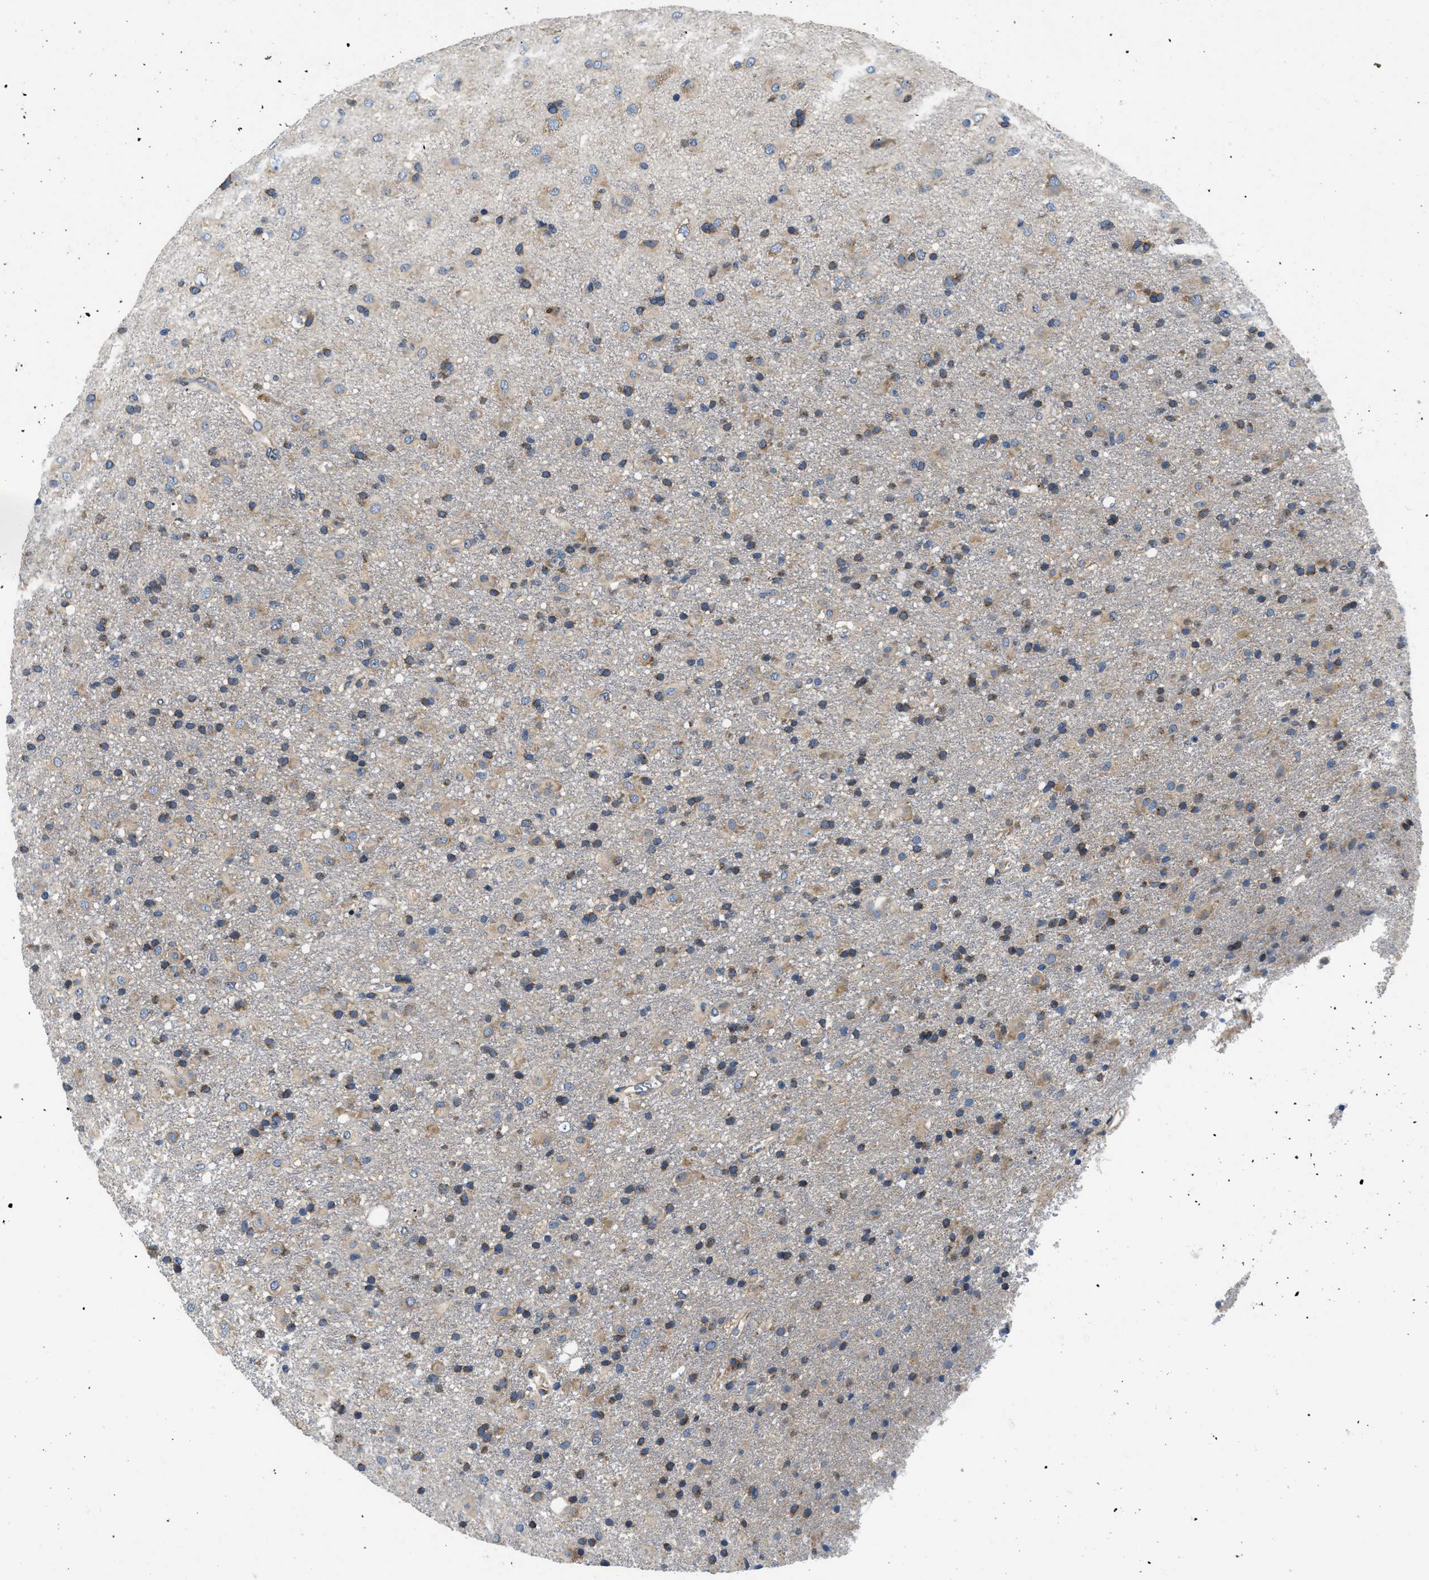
{"staining": {"intensity": "weak", "quantity": "25%-75%", "location": "cytoplasmic/membranous"}, "tissue": "glioma", "cell_type": "Tumor cells", "image_type": "cancer", "snomed": [{"axis": "morphology", "description": "Glioma, malignant, Low grade"}, {"axis": "topography", "description": "Brain"}], "caption": "An IHC photomicrograph of neoplastic tissue is shown. Protein staining in brown labels weak cytoplasmic/membranous positivity in malignant glioma (low-grade) within tumor cells. The staining was performed using DAB to visualize the protein expression in brown, while the nuclei were stained in blue with hematoxylin (Magnification: 20x).", "gene": "ABCF1", "patient": {"sex": "male", "age": 65}}